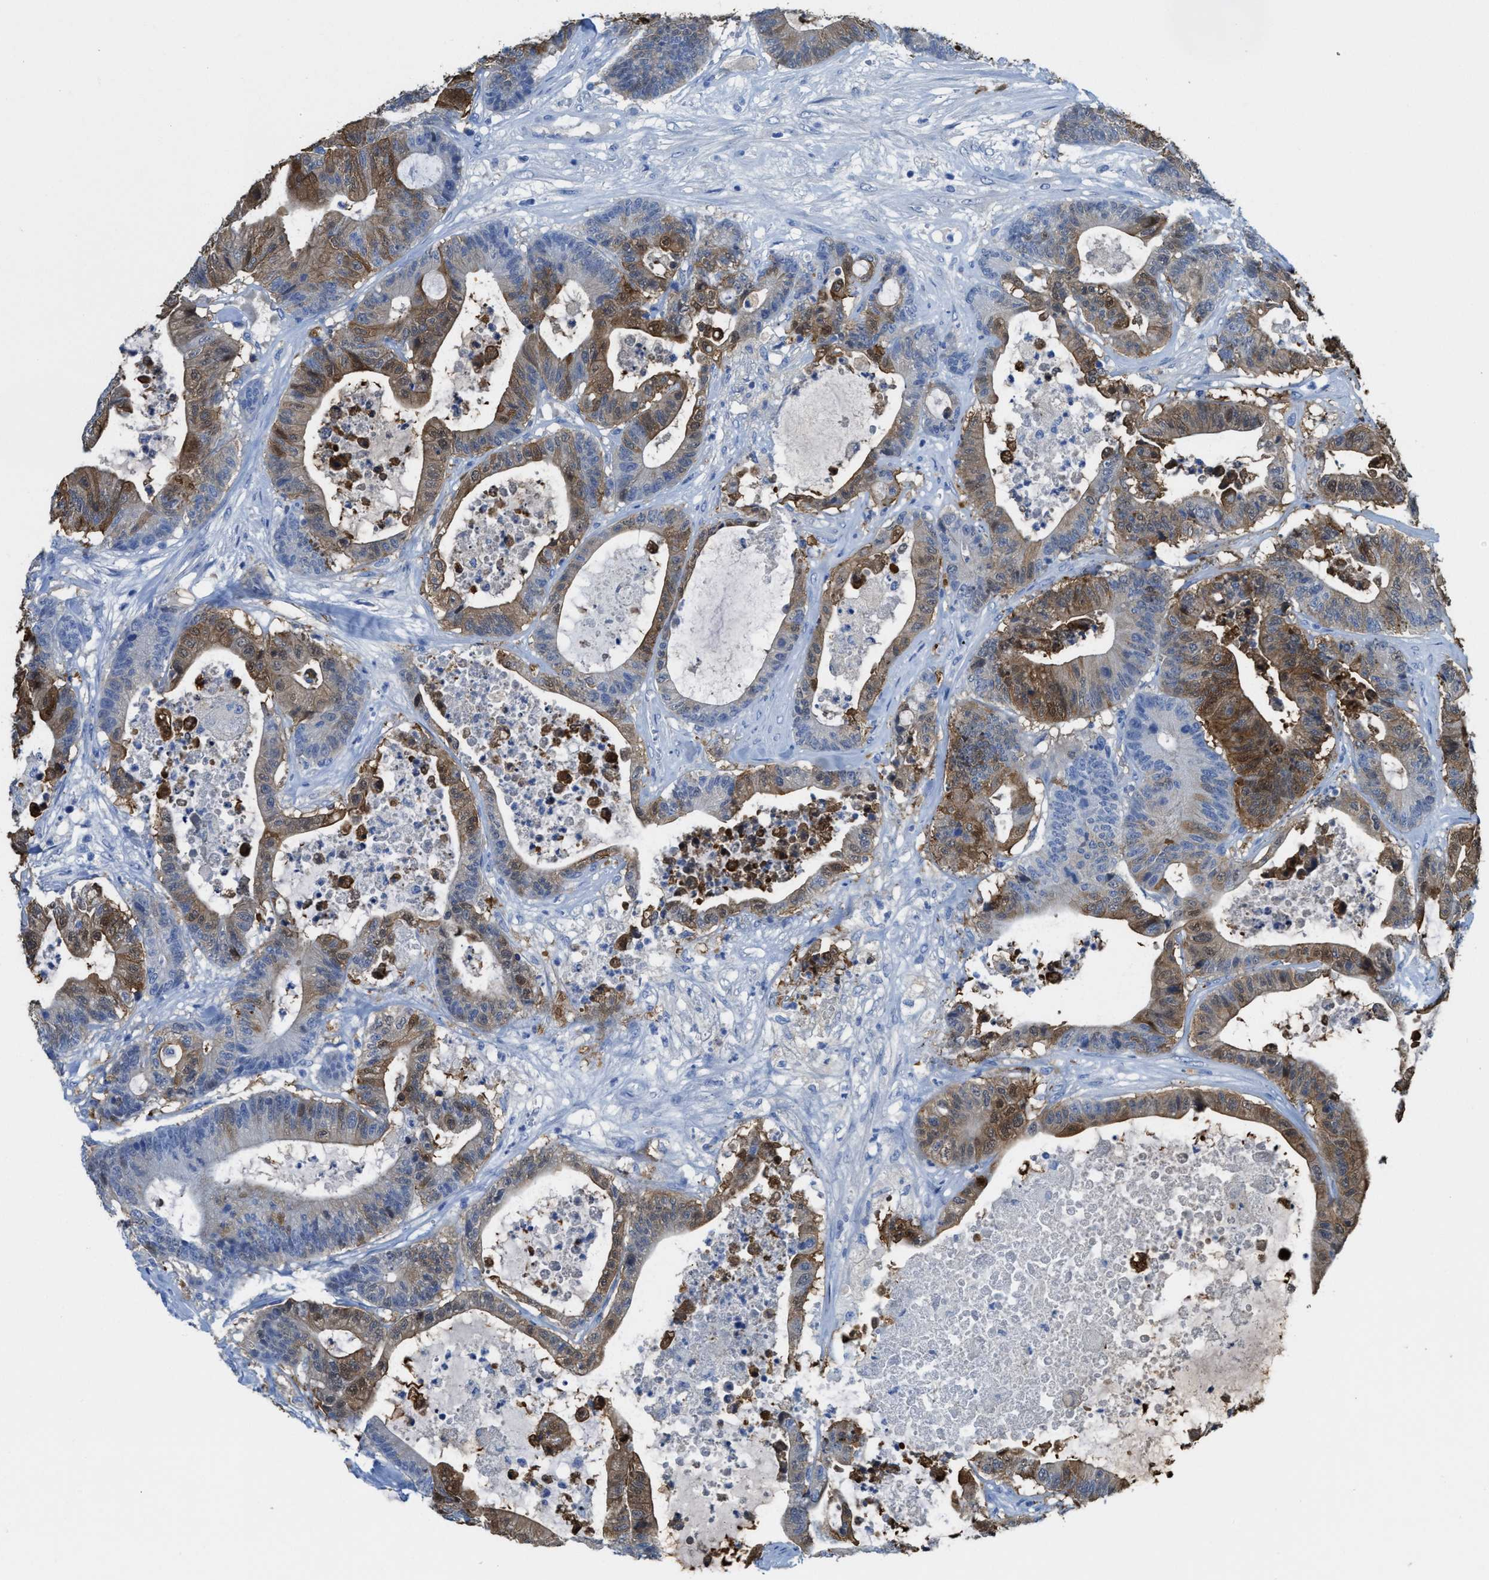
{"staining": {"intensity": "moderate", "quantity": "25%-75%", "location": "cytoplasmic/membranous,nuclear"}, "tissue": "colorectal cancer", "cell_type": "Tumor cells", "image_type": "cancer", "snomed": [{"axis": "morphology", "description": "Adenocarcinoma, NOS"}, {"axis": "topography", "description": "Colon"}], "caption": "Immunohistochemistry (IHC) (DAB) staining of human colorectal cancer shows moderate cytoplasmic/membranous and nuclear protein expression in about 25%-75% of tumor cells.", "gene": "ASS1", "patient": {"sex": "female", "age": 84}}